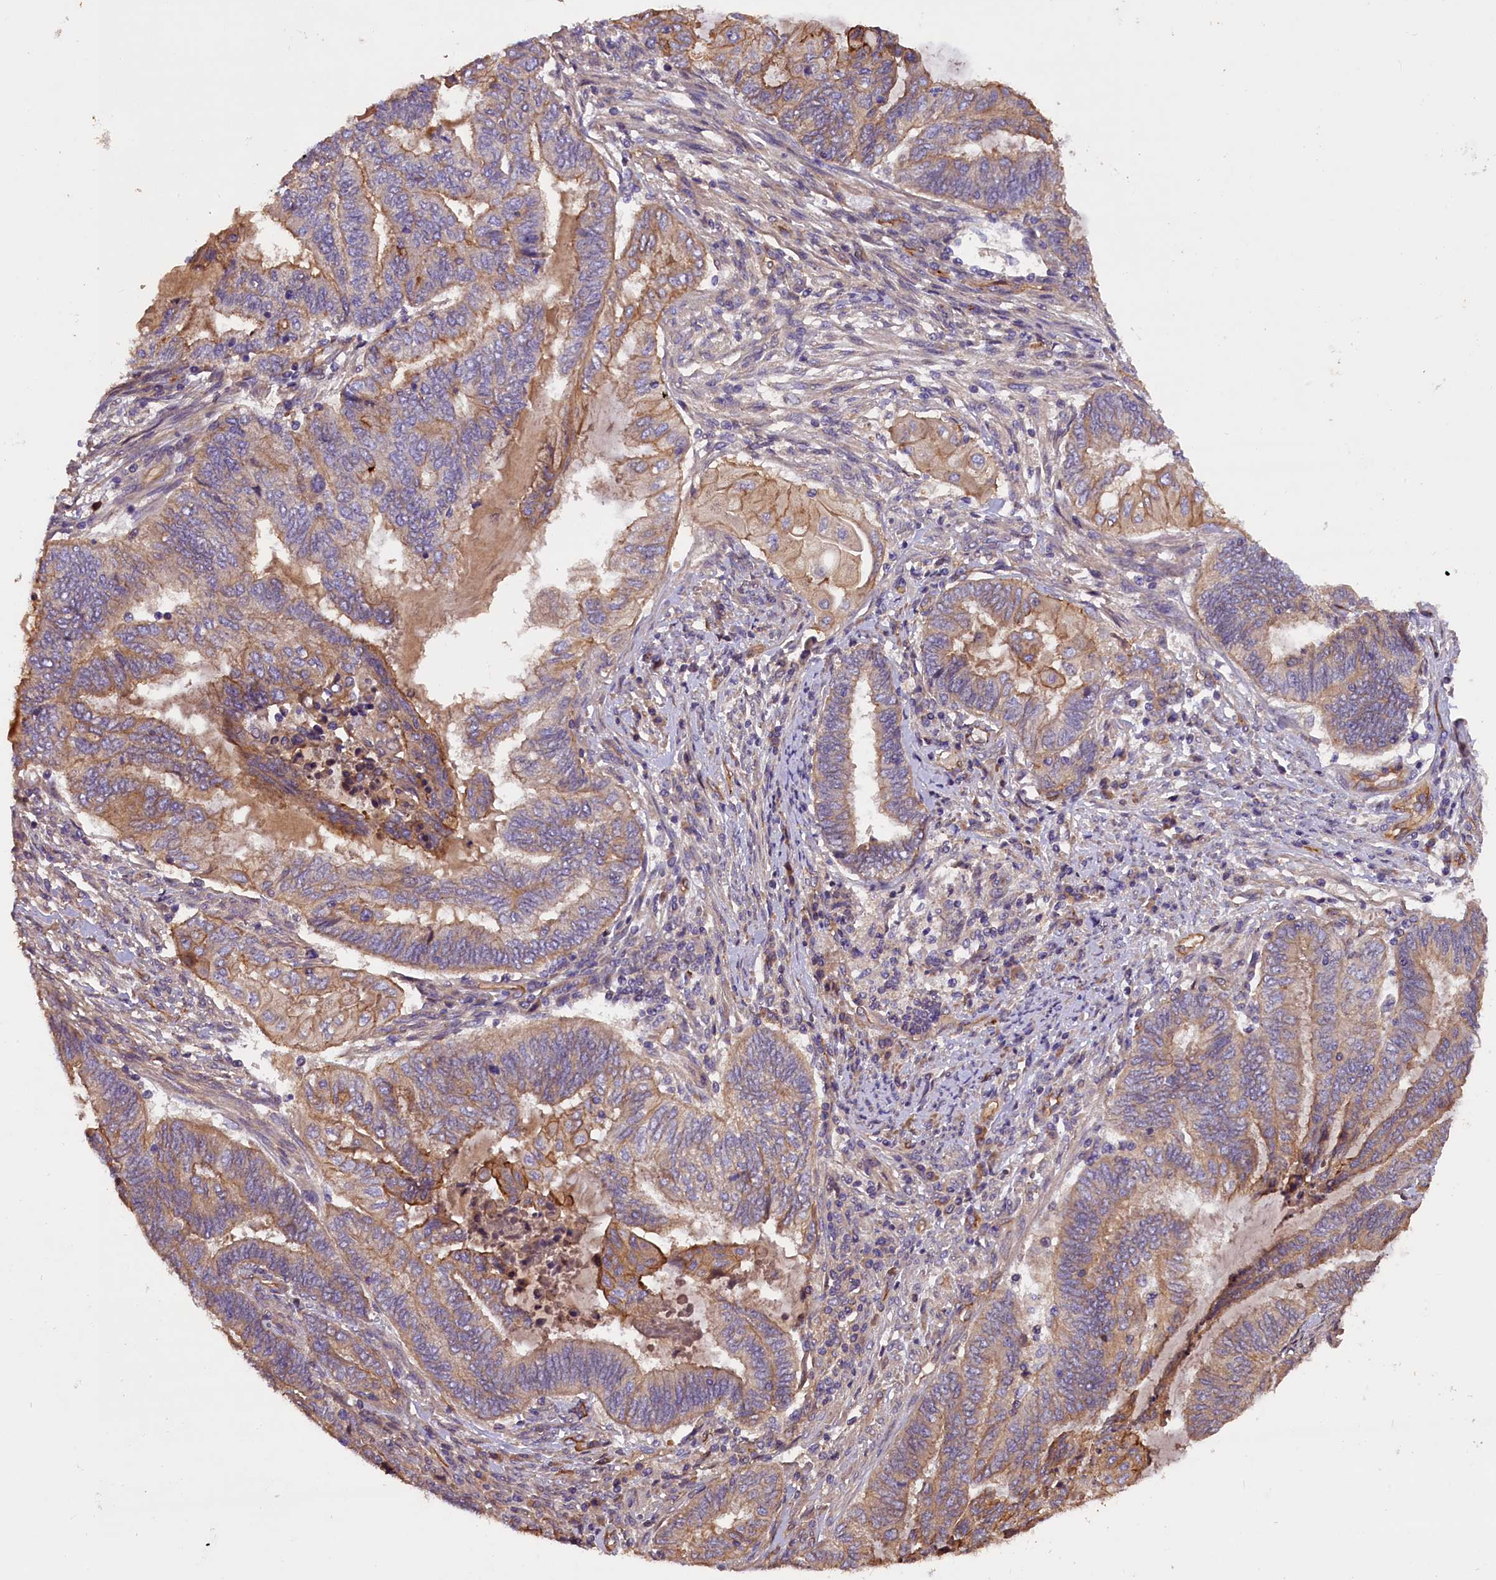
{"staining": {"intensity": "strong", "quantity": "25%-75%", "location": "cytoplasmic/membranous"}, "tissue": "endometrial cancer", "cell_type": "Tumor cells", "image_type": "cancer", "snomed": [{"axis": "morphology", "description": "Adenocarcinoma, NOS"}, {"axis": "topography", "description": "Uterus"}, {"axis": "topography", "description": "Endometrium"}], "caption": "Endometrial adenocarcinoma was stained to show a protein in brown. There is high levels of strong cytoplasmic/membranous positivity in about 25%-75% of tumor cells.", "gene": "ERMARD", "patient": {"sex": "female", "age": 70}}